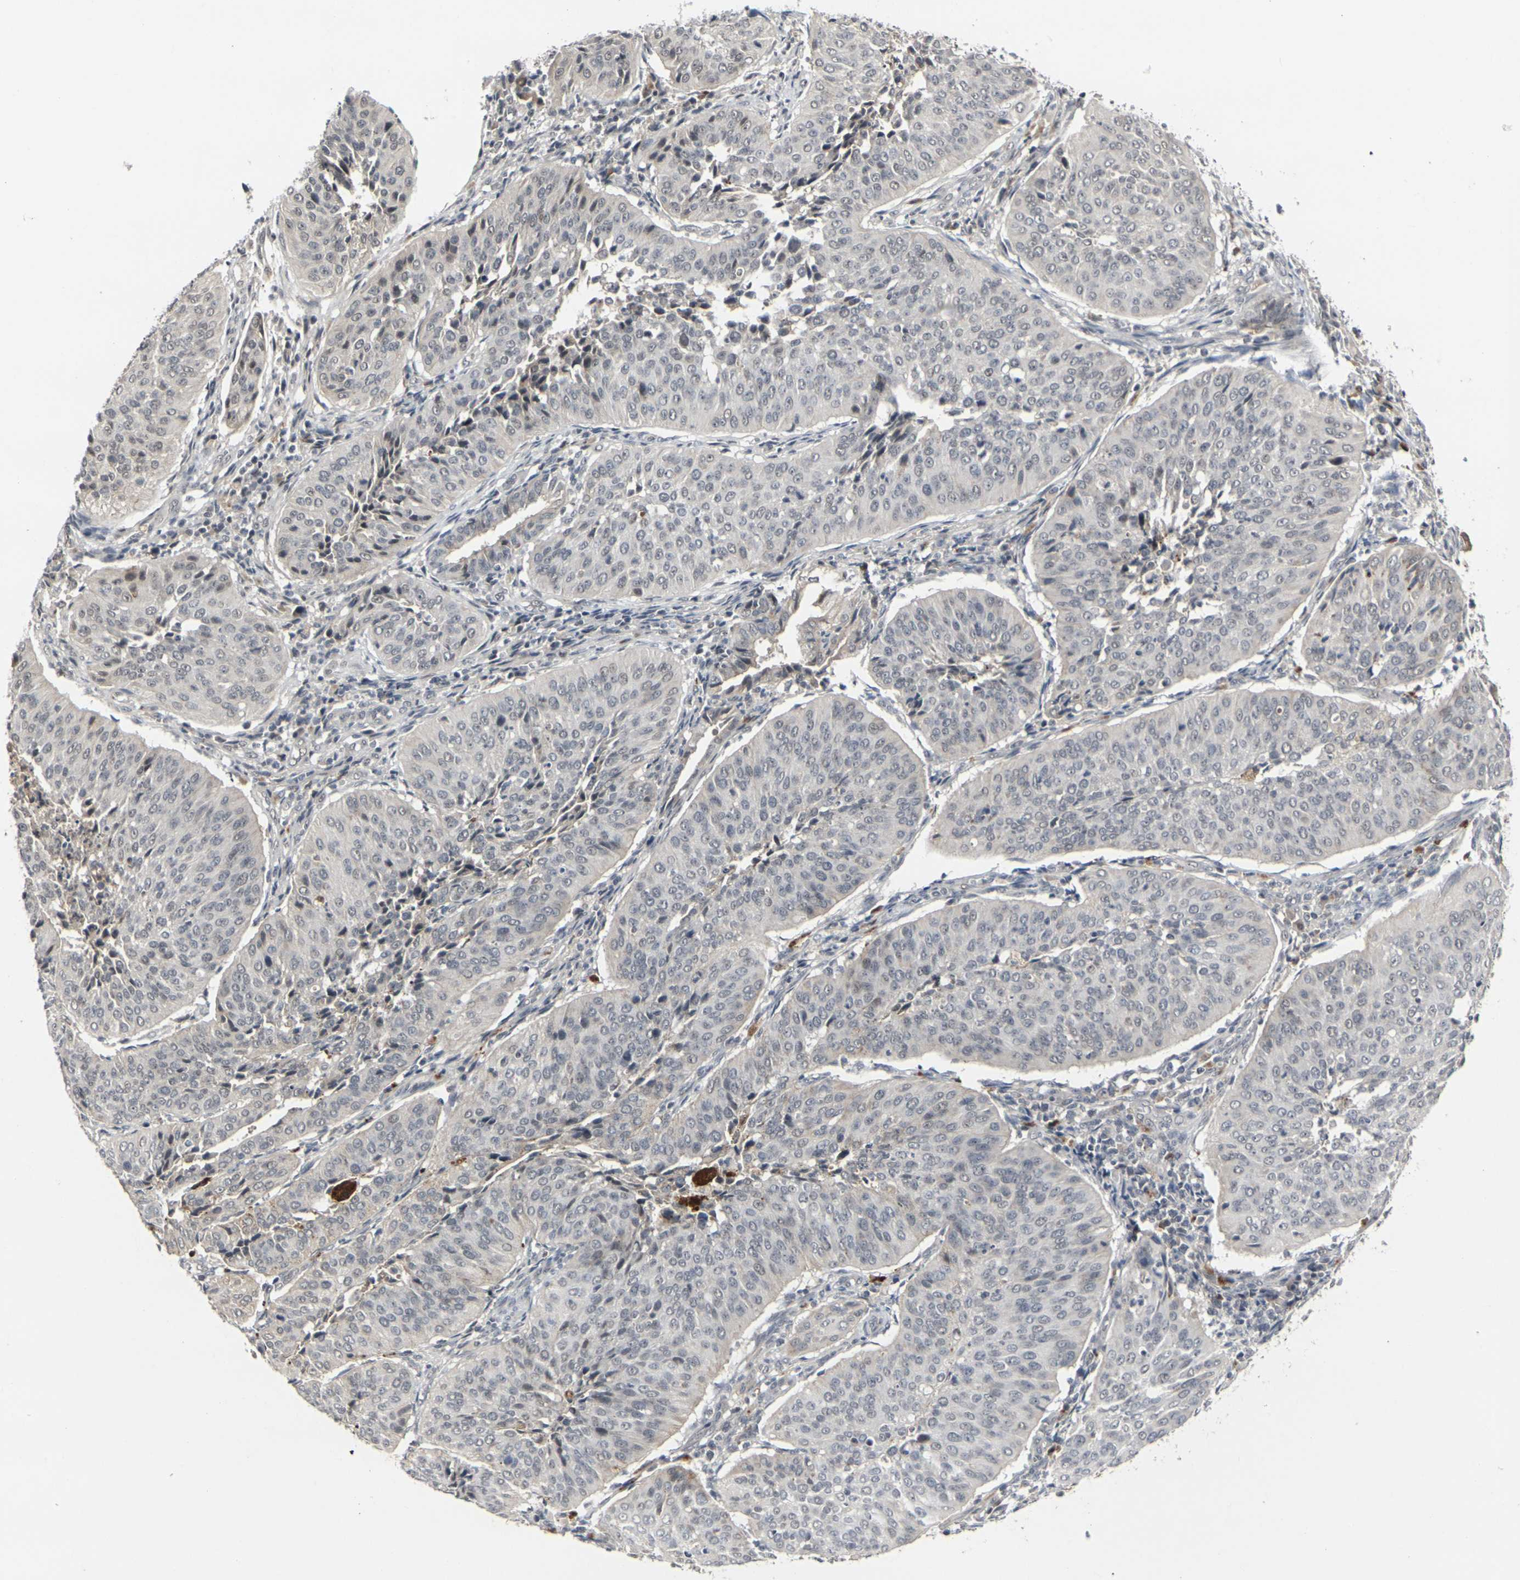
{"staining": {"intensity": "weak", "quantity": "<25%", "location": "cytoplasmic/membranous"}, "tissue": "cervical cancer", "cell_type": "Tumor cells", "image_type": "cancer", "snomed": [{"axis": "morphology", "description": "Normal tissue, NOS"}, {"axis": "morphology", "description": "Squamous cell carcinoma, NOS"}, {"axis": "topography", "description": "Cervix"}], "caption": "The micrograph demonstrates no staining of tumor cells in cervical cancer.", "gene": "GPR19", "patient": {"sex": "female", "age": 39}}